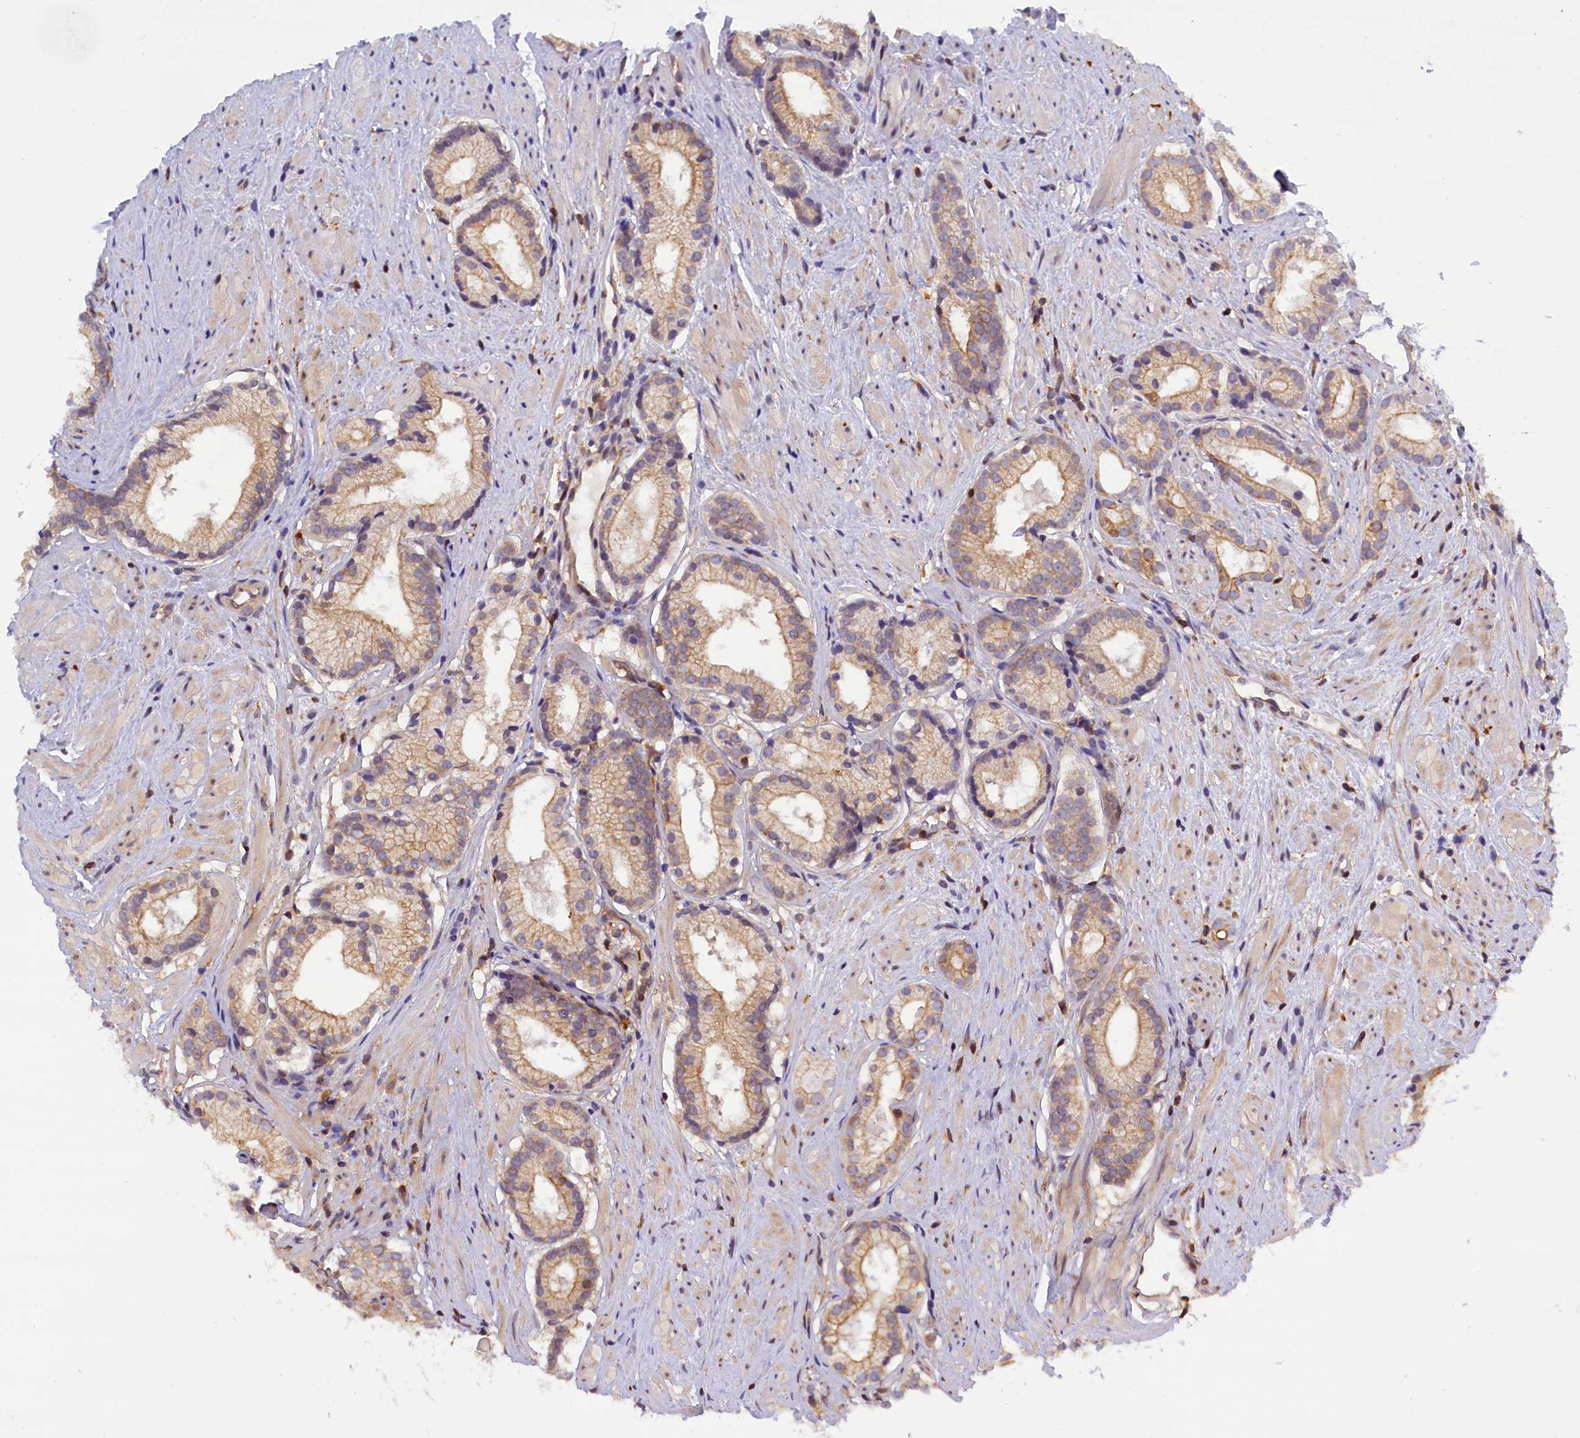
{"staining": {"intensity": "moderate", "quantity": "25%-75%", "location": "cytoplasmic/membranous"}, "tissue": "prostate cancer", "cell_type": "Tumor cells", "image_type": "cancer", "snomed": [{"axis": "morphology", "description": "Adenocarcinoma, Low grade"}, {"axis": "topography", "description": "Prostate"}], "caption": "DAB (3,3'-diaminobenzidine) immunohistochemical staining of prostate cancer demonstrates moderate cytoplasmic/membranous protein staining in about 25%-75% of tumor cells.", "gene": "TBCB", "patient": {"sex": "male", "age": 57}}